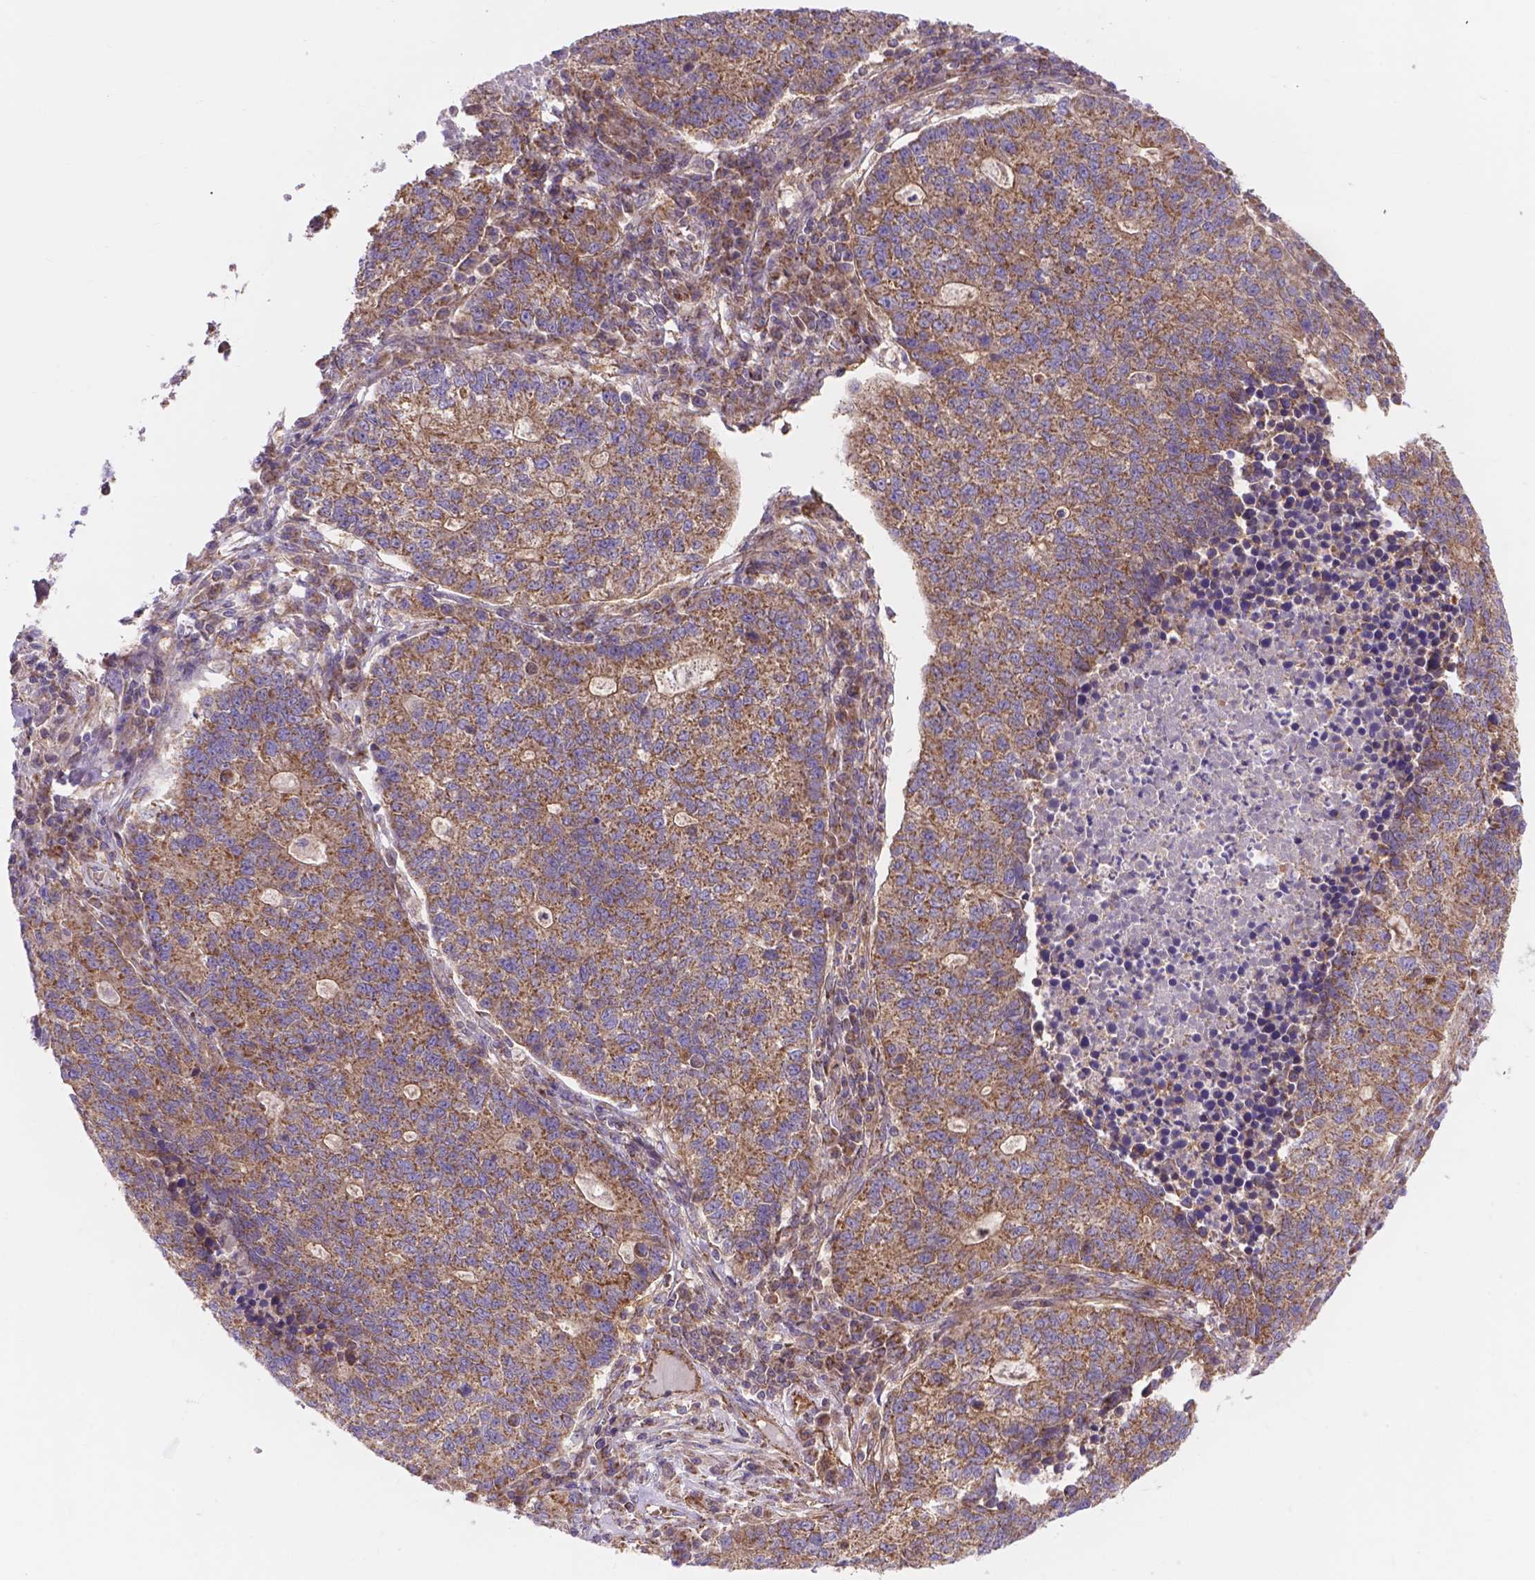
{"staining": {"intensity": "moderate", "quantity": ">75%", "location": "cytoplasmic/membranous"}, "tissue": "lung cancer", "cell_type": "Tumor cells", "image_type": "cancer", "snomed": [{"axis": "morphology", "description": "Adenocarcinoma, NOS"}, {"axis": "topography", "description": "Lung"}], "caption": "An IHC photomicrograph of tumor tissue is shown. Protein staining in brown labels moderate cytoplasmic/membranous positivity in lung adenocarcinoma within tumor cells. The staining was performed using DAB (3,3'-diaminobenzidine) to visualize the protein expression in brown, while the nuclei were stained in blue with hematoxylin (Magnification: 20x).", "gene": "AK3", "patient": {"sex": "male", "age": 57}}